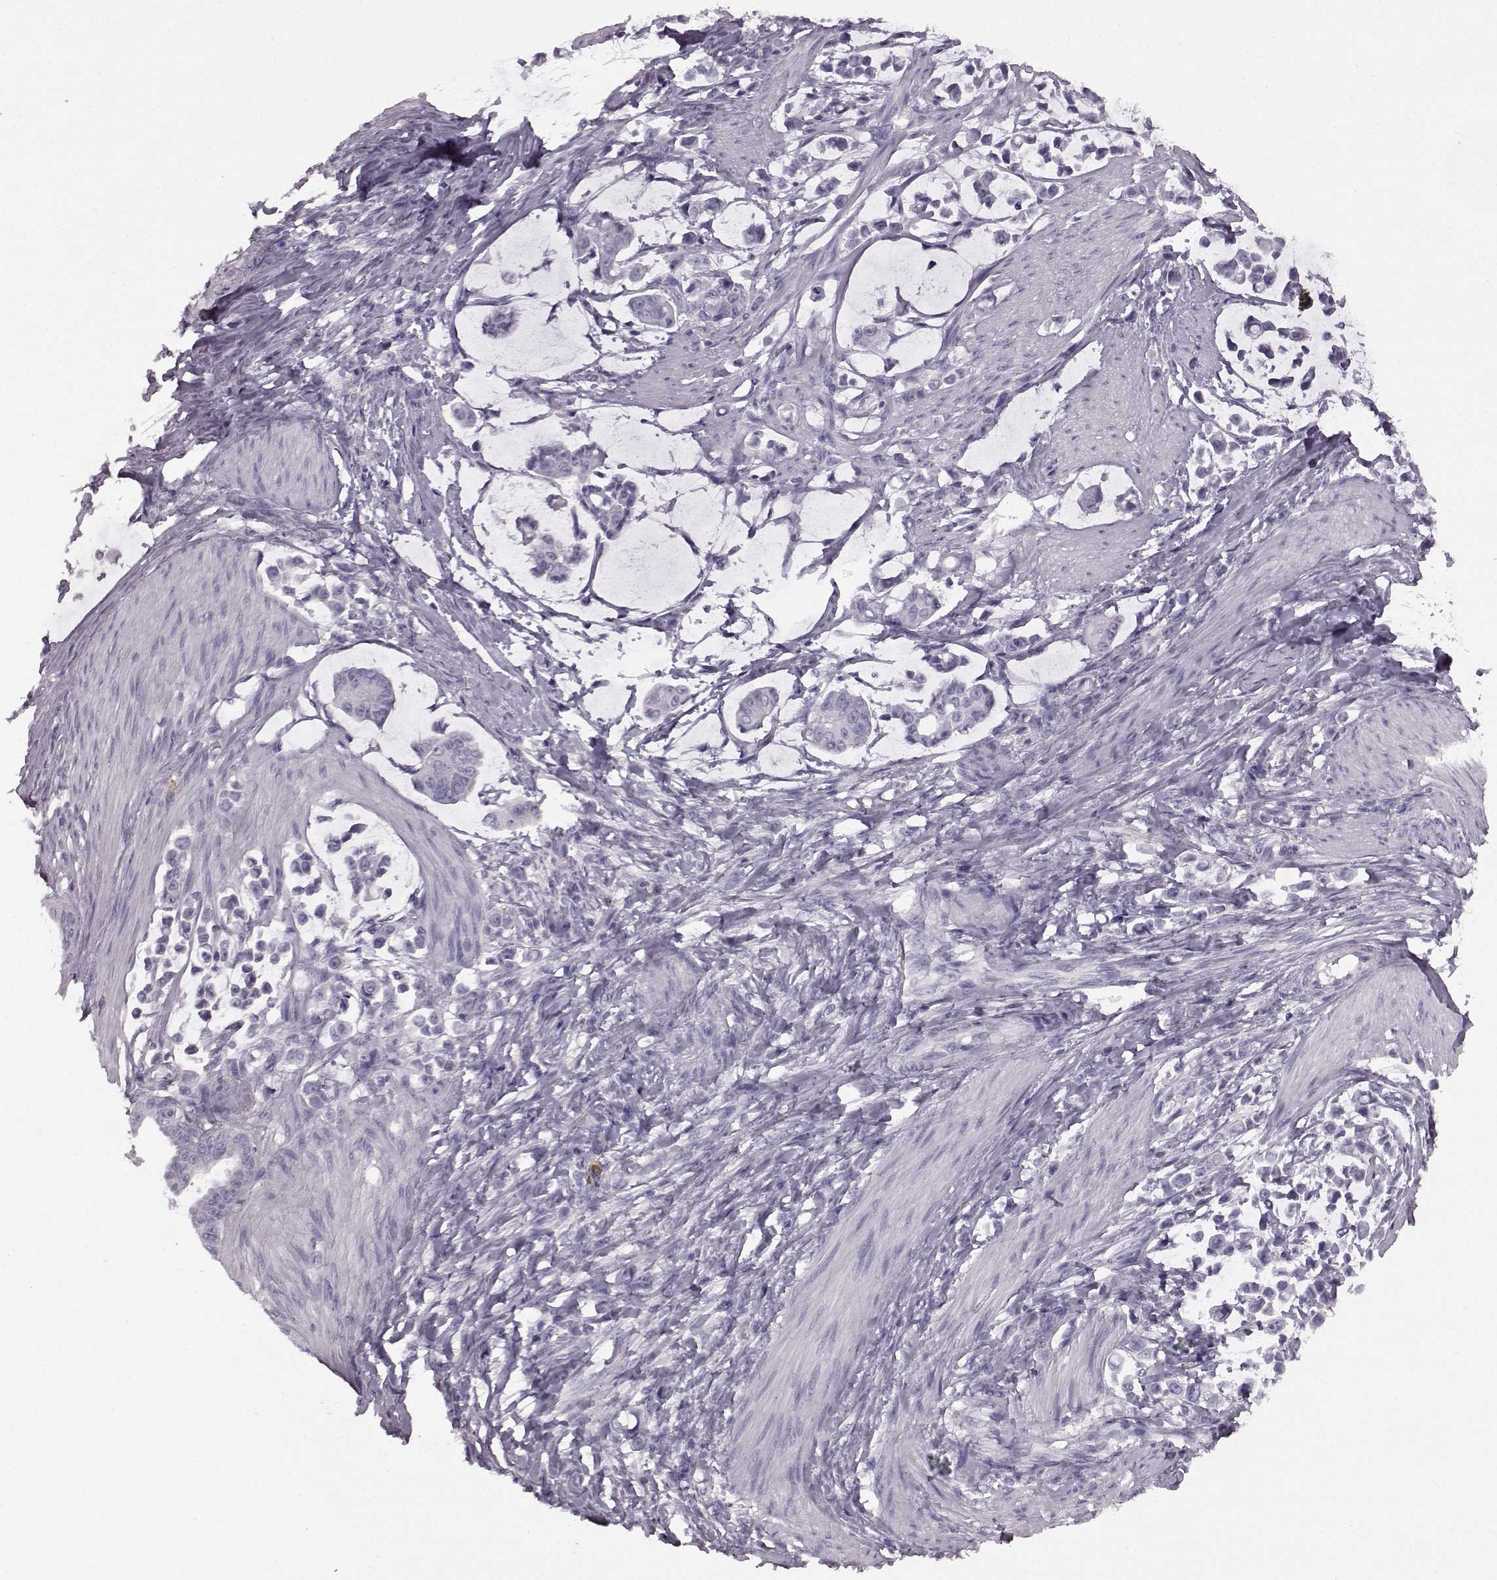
{"staining": {"intensity": "negative", "quantity": "none", "location": "none"}, "tissue": "stomach cancer", "cell_type": "Tumor cells", "image_type": "cancer", "snomed": [{"axis": "morphology", "description": "Adenocarcinoma, NOS"}, {"axis": "topography", "description": "Stomach"}], "caption": "This micrograph is of stomach adenocarcinoma stained with immunohistochemistry to label a protein in brown with the nuclei are counter-stained blue. There is no positivity in tumor cells.", "gene": "PRPH2", "patient": {"sex": "male", "age": 82}}